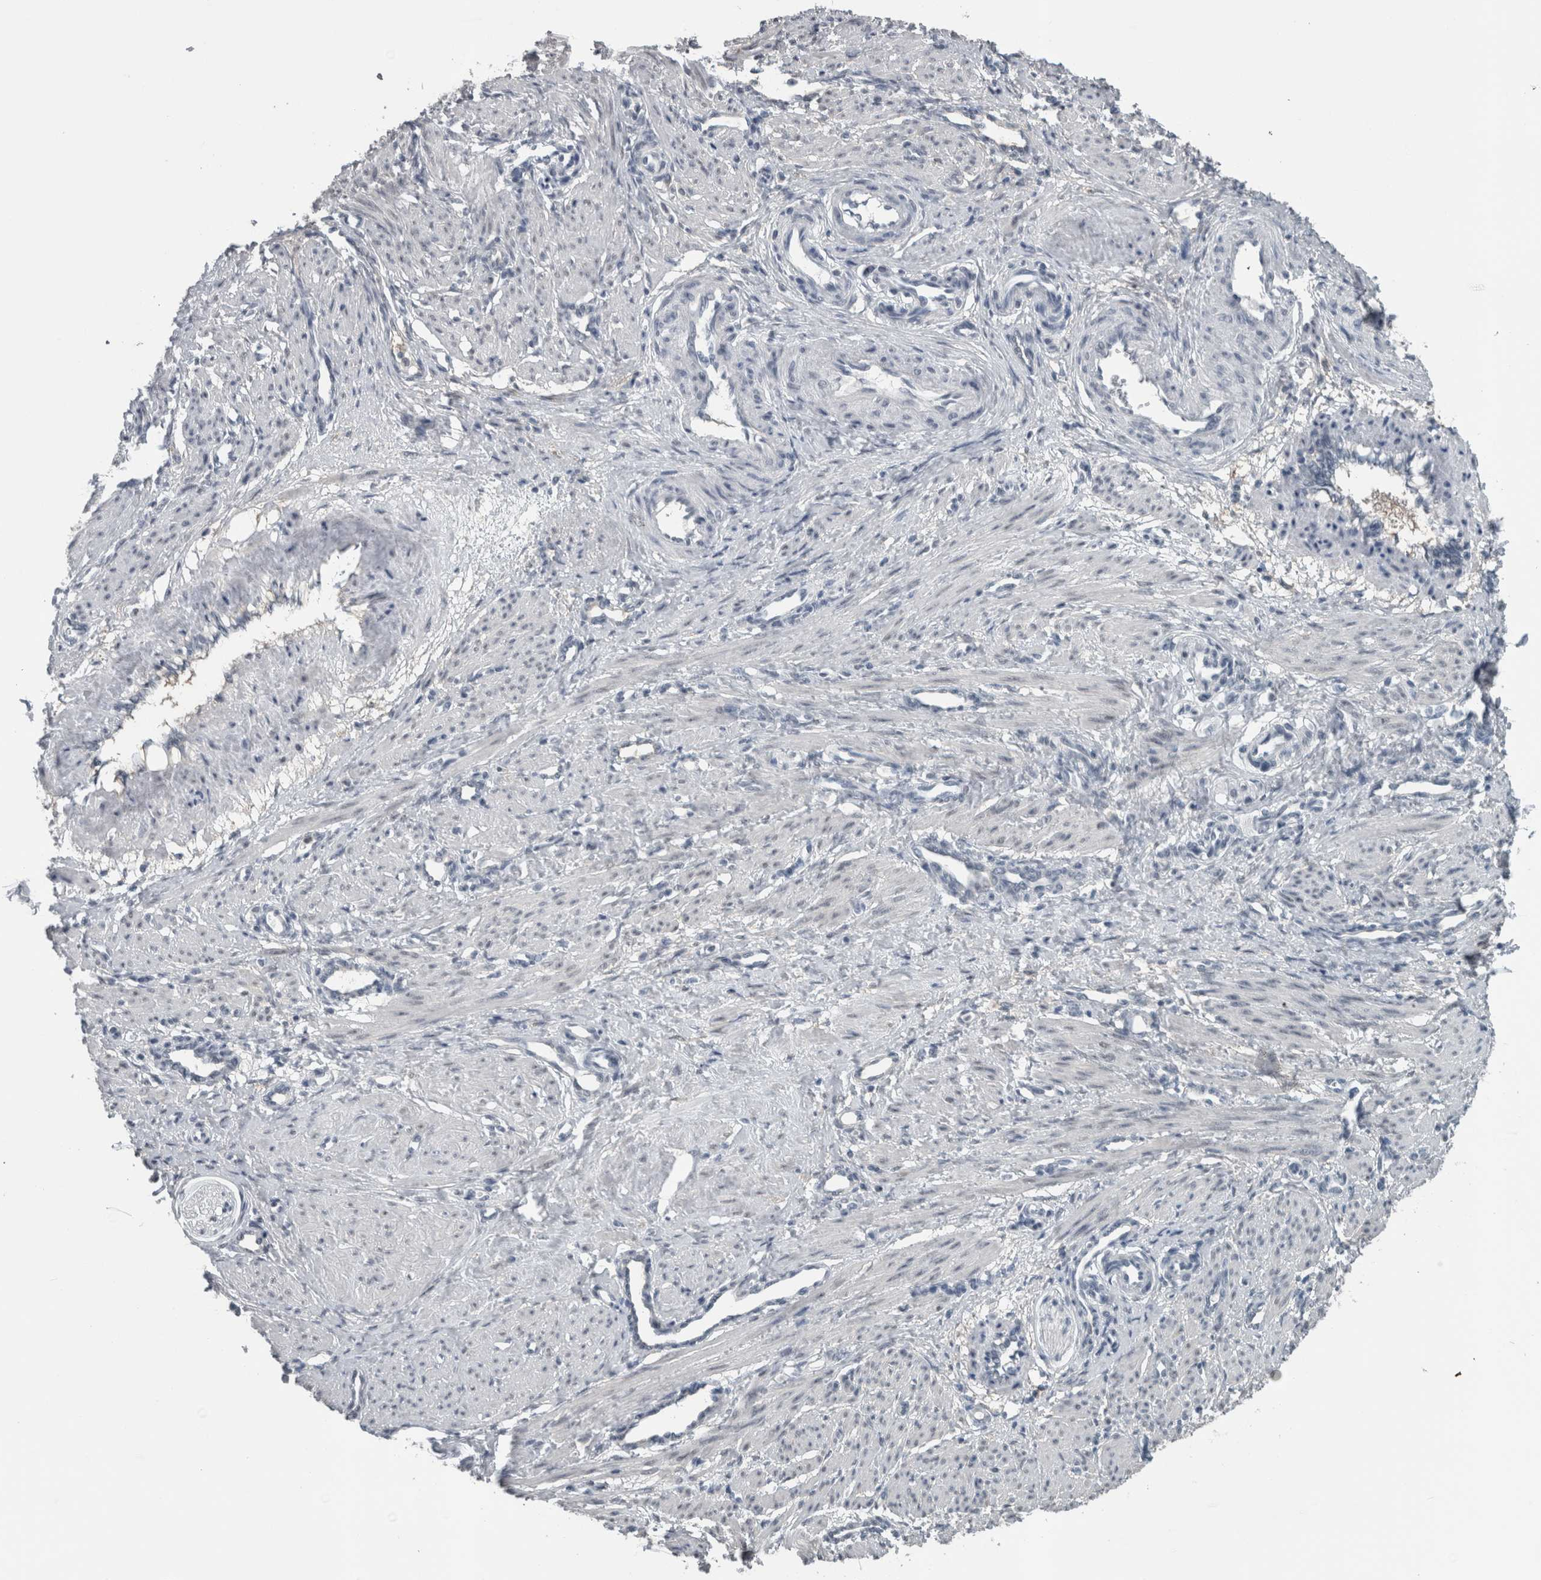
{"staining": {"intensity": "negative", "quantity": "none", "location": "none"}, "tissue": "smooth muscle", "cell_type": "Smooth muscle cells", "image_type": "normal", "snomed": [{"axis": "morphology", "description": "Normal tissue, NOS"}, {"axis": "topography", "description": "Endometrium"}], "caption": "Immunohistochemistry of benign smooth muscle shows no staining in smooth muscle cells.", "gene": "ACSF2", "patient": {"sex": "female", "age": 33}}